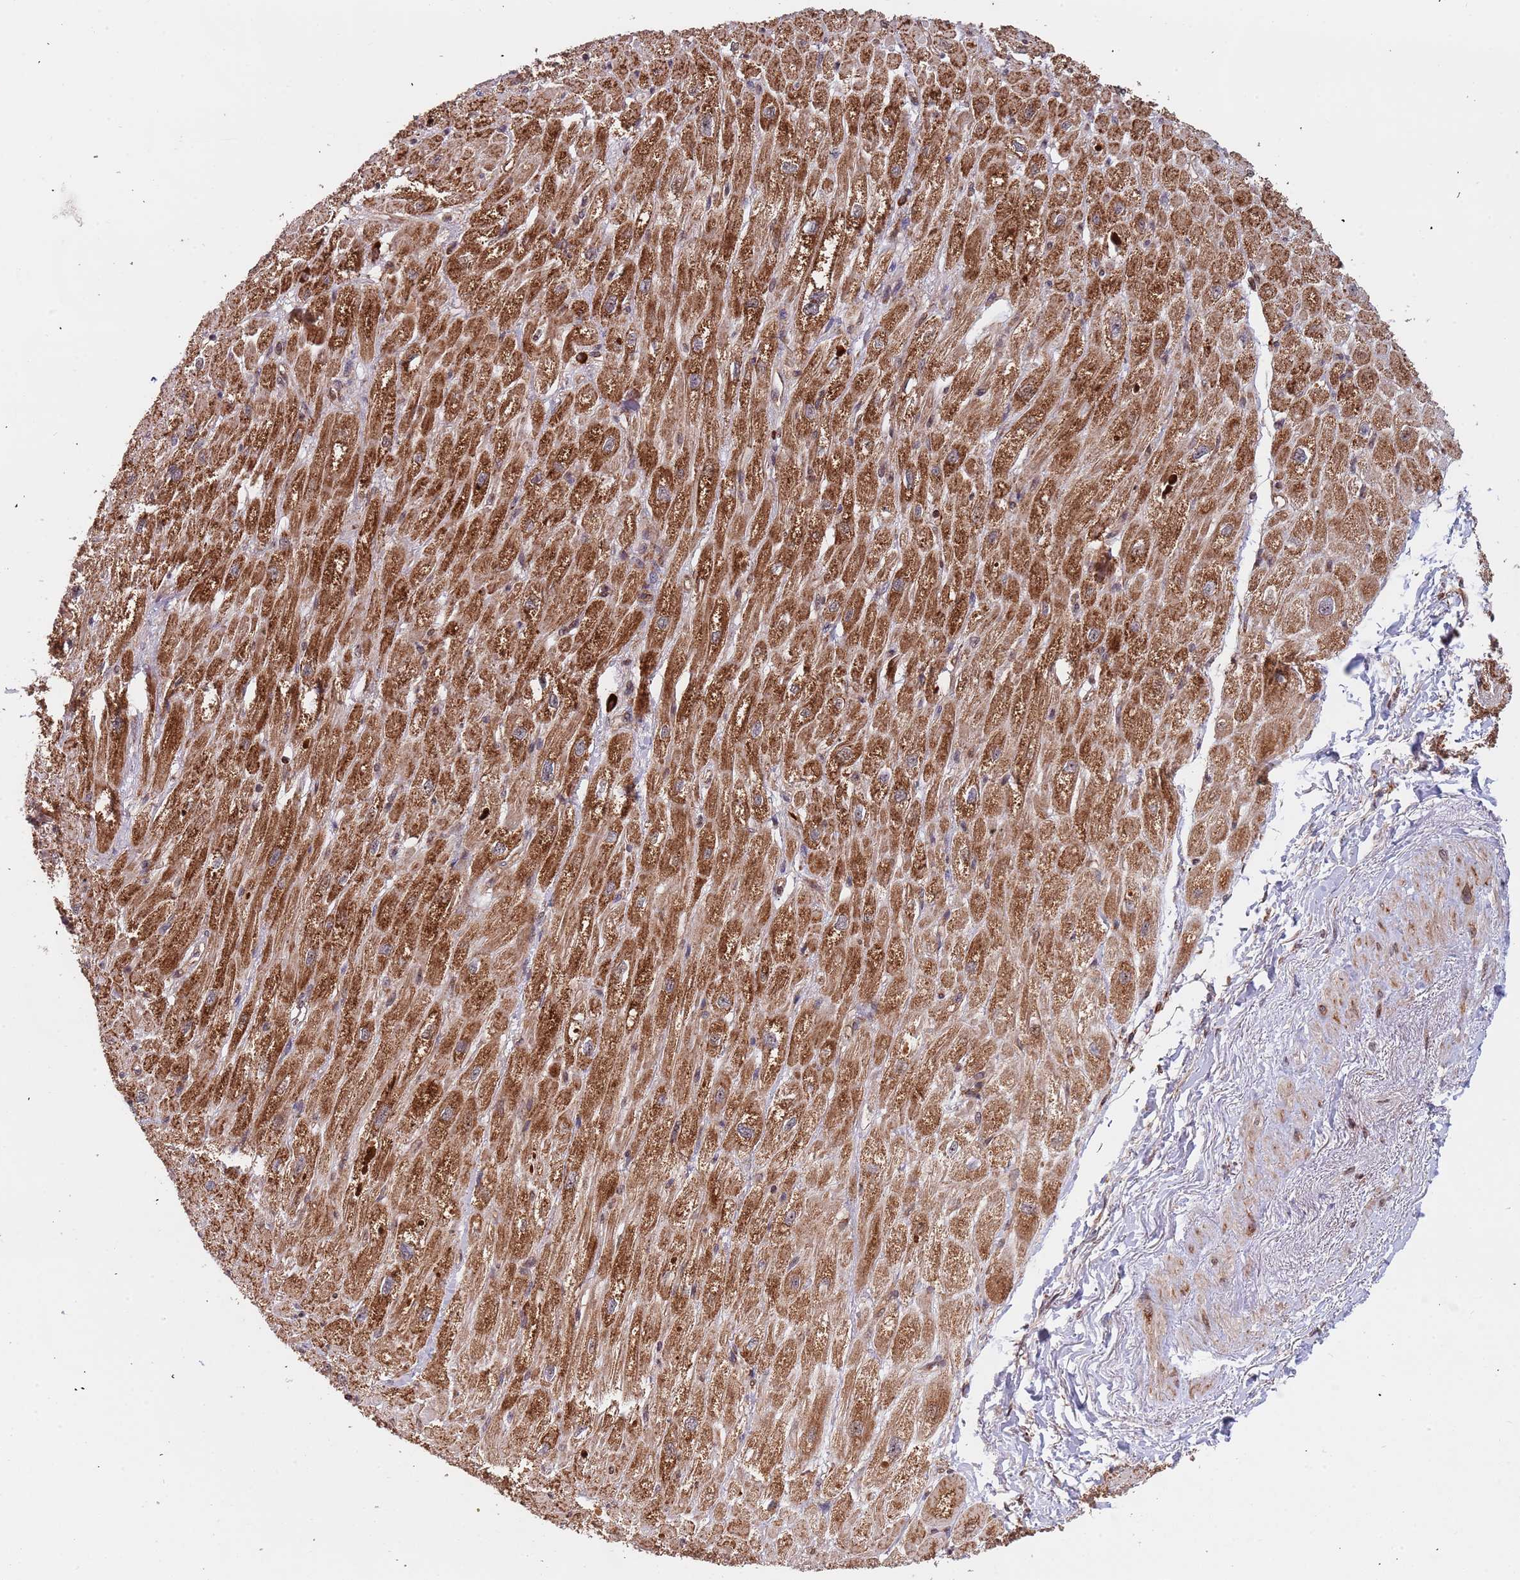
{"staining": {"intensity": "strong", "quantity": ">75%", "location": "cytoplasmic/membranous"}, "tissue": "heart muscle", "cell_type": "Cardiomyocytes", "image_type": "normal", "snomed": [{"axis": "morphology", "description": "Normal tissue, NOS"}, {"axis": "topography", "description": "Heart"}], "caption": "Immunohistochemical staining of benign human heart muscle displays strong cytoplasmic/membranous protein positivity in about >75% of cardiomyocytes.", "gene": "DCHS1", "patient": {"sex": "male", "age": 65}}